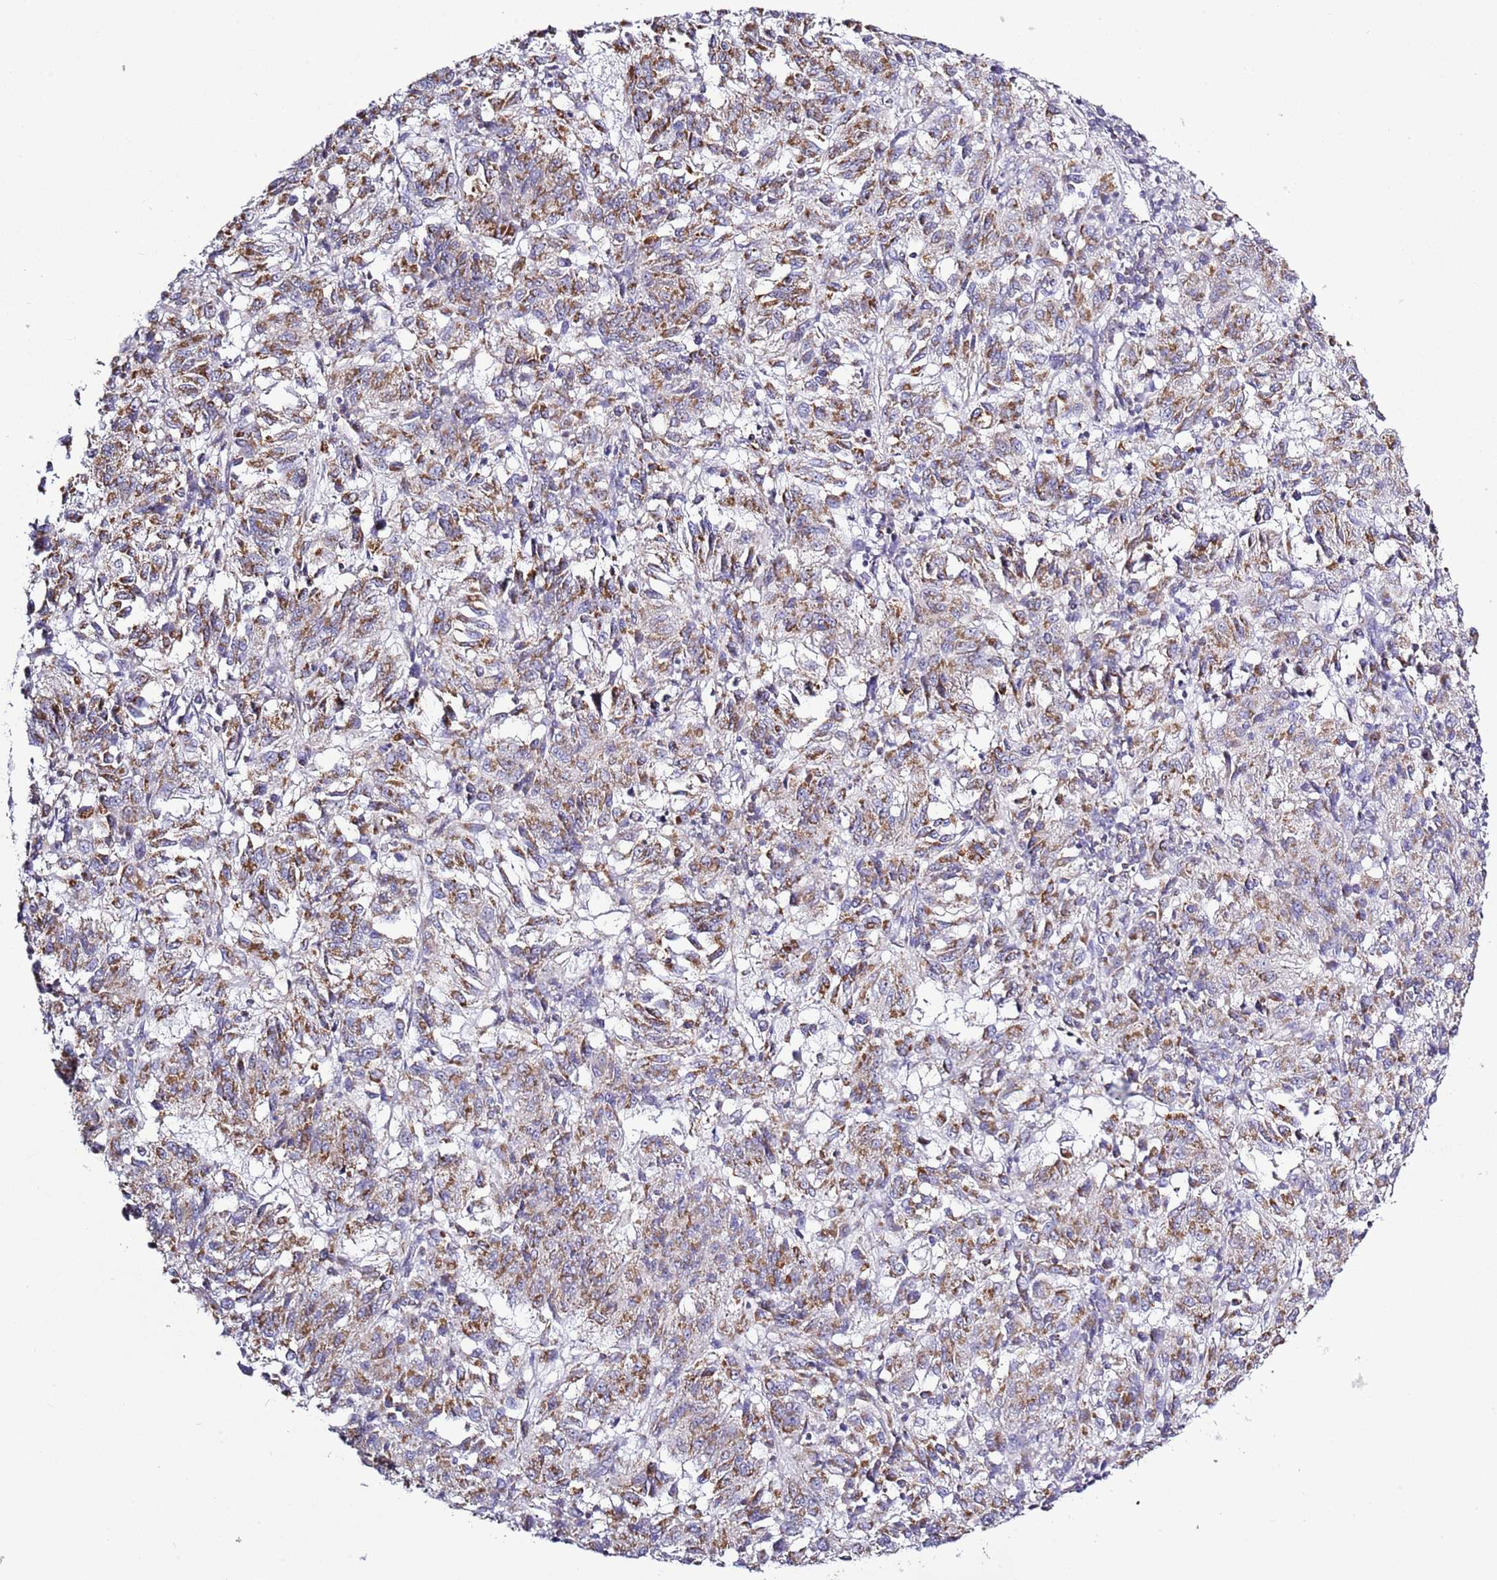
{"staining": {"intensity": "moderate", "quantity": ">75%", "location": "cytoplasmic/membranous"}, "tissue": "melanoma", "cell_type": "Tumor cells", "image_type": "cancer", "snomed": [{"axis": "morphology", "description": "Malignant melanoma, Metastatic site"}, {"axis": "topography", "description": "Lung"}], "caption": "Tumor cells show medium levels of moderate cytoplasmic/membranous expression in about >75% of cells in human malignant melanoma (metastatic site). (Brightfield microscopy of DAB IHC at high magnification).", "gene": "SLC23A1", "patient": {"sex": "male", "age": 64}}